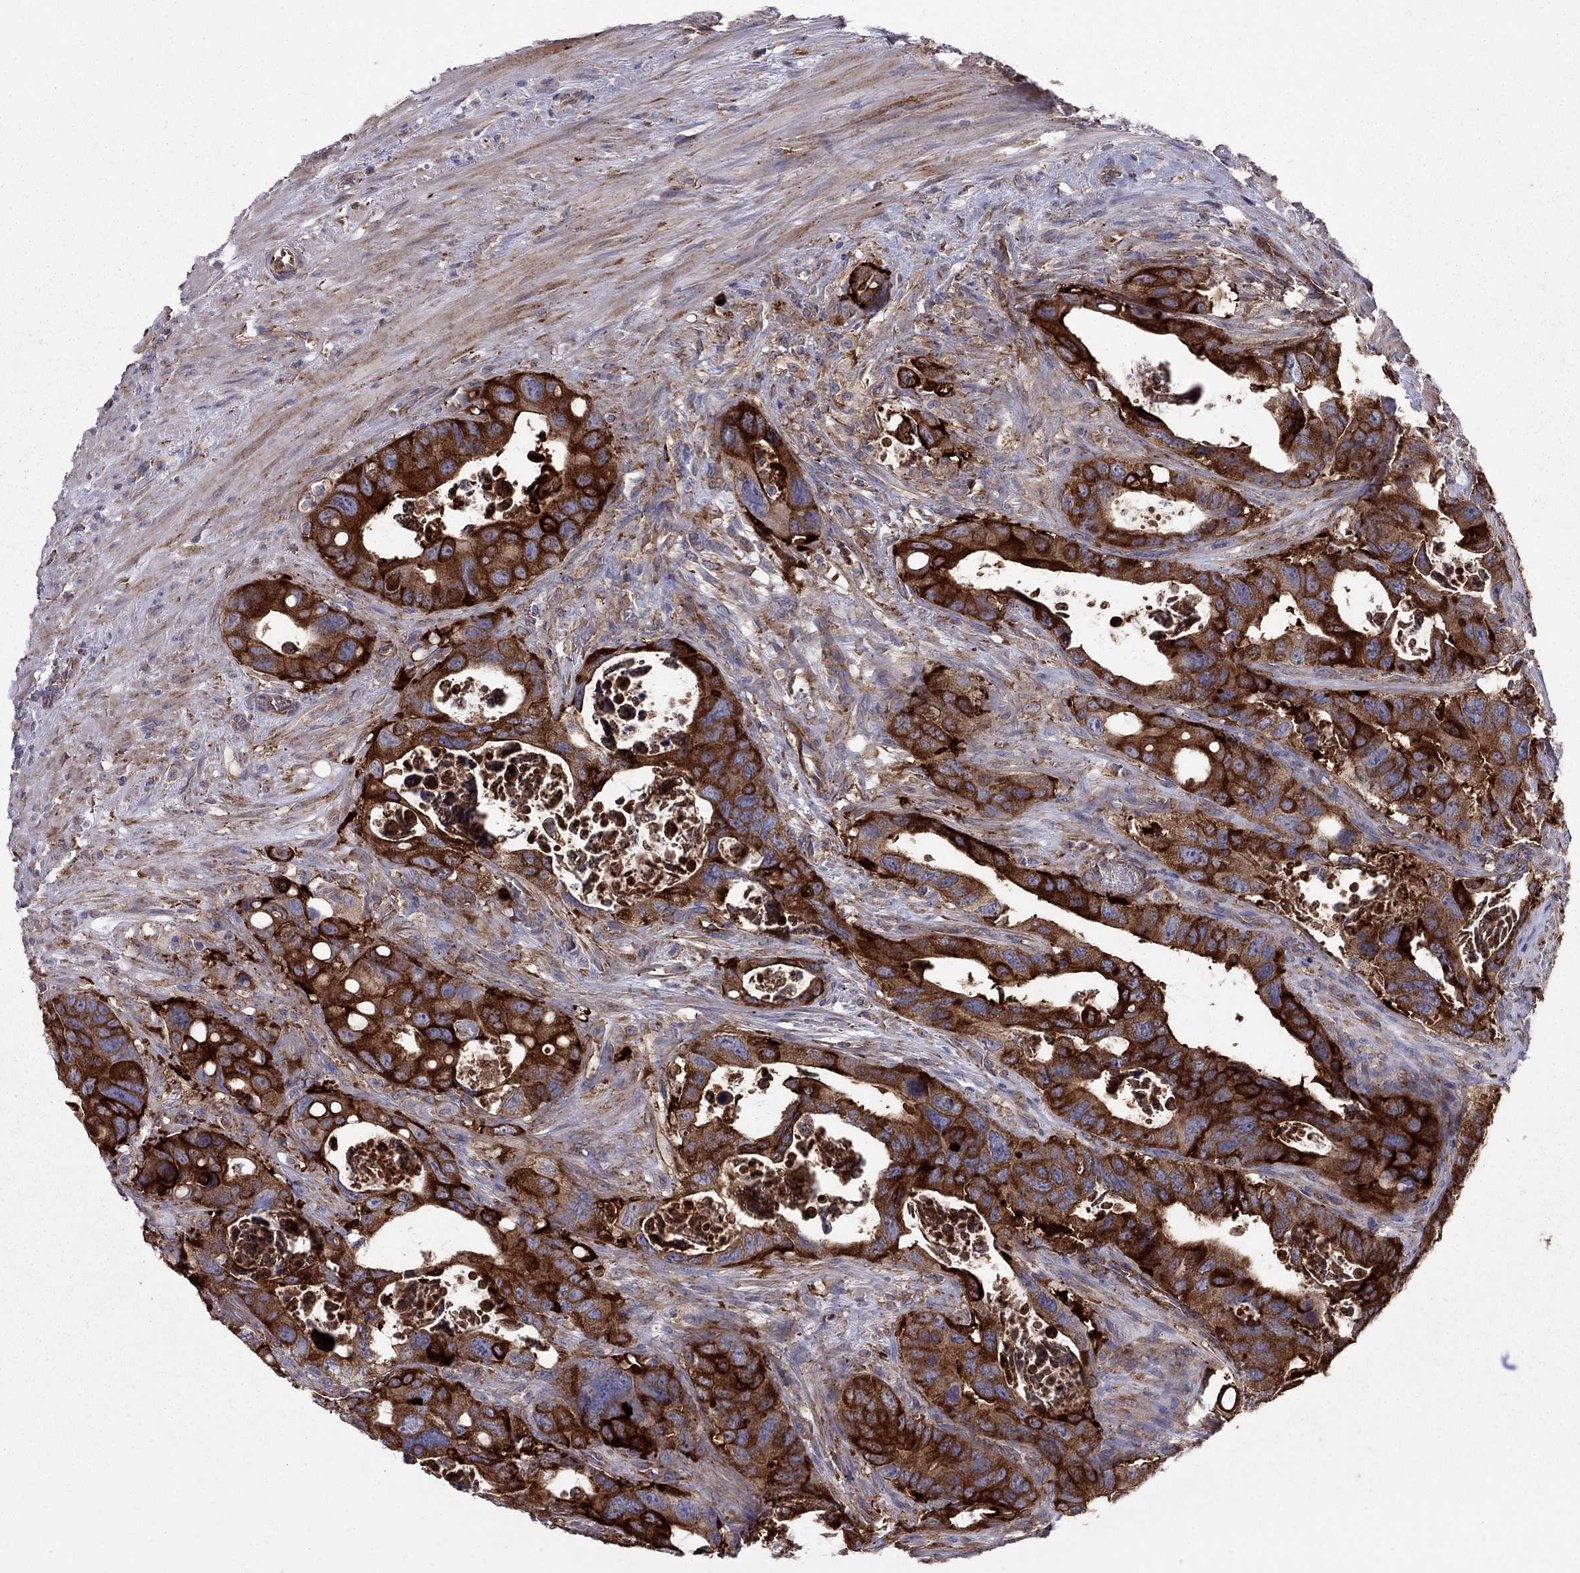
{"staining": {"intensity": "strong", "quantity": ">75%", "location": "cytoplasmic/membranous"}, "tissue": "colorectal cancer", "cell_type": "Tumor cells", "image_type": "cancer", "snomed": [{"axis": "morphology", "description": "Adenocarcinoma, NOS"}, {"axis": "topography", "description": "Rectum"}], "caption": "This histopathology image demonstrates colorectal cancer stained with IHC to label a protein in brown. The cytoplasmic/membranous of tumor cells show strong positivity for the protein. Nuclei are counter-stained blue.", "gene": "EIF4E3", "patient": {"sex": "male", "age": 64}}